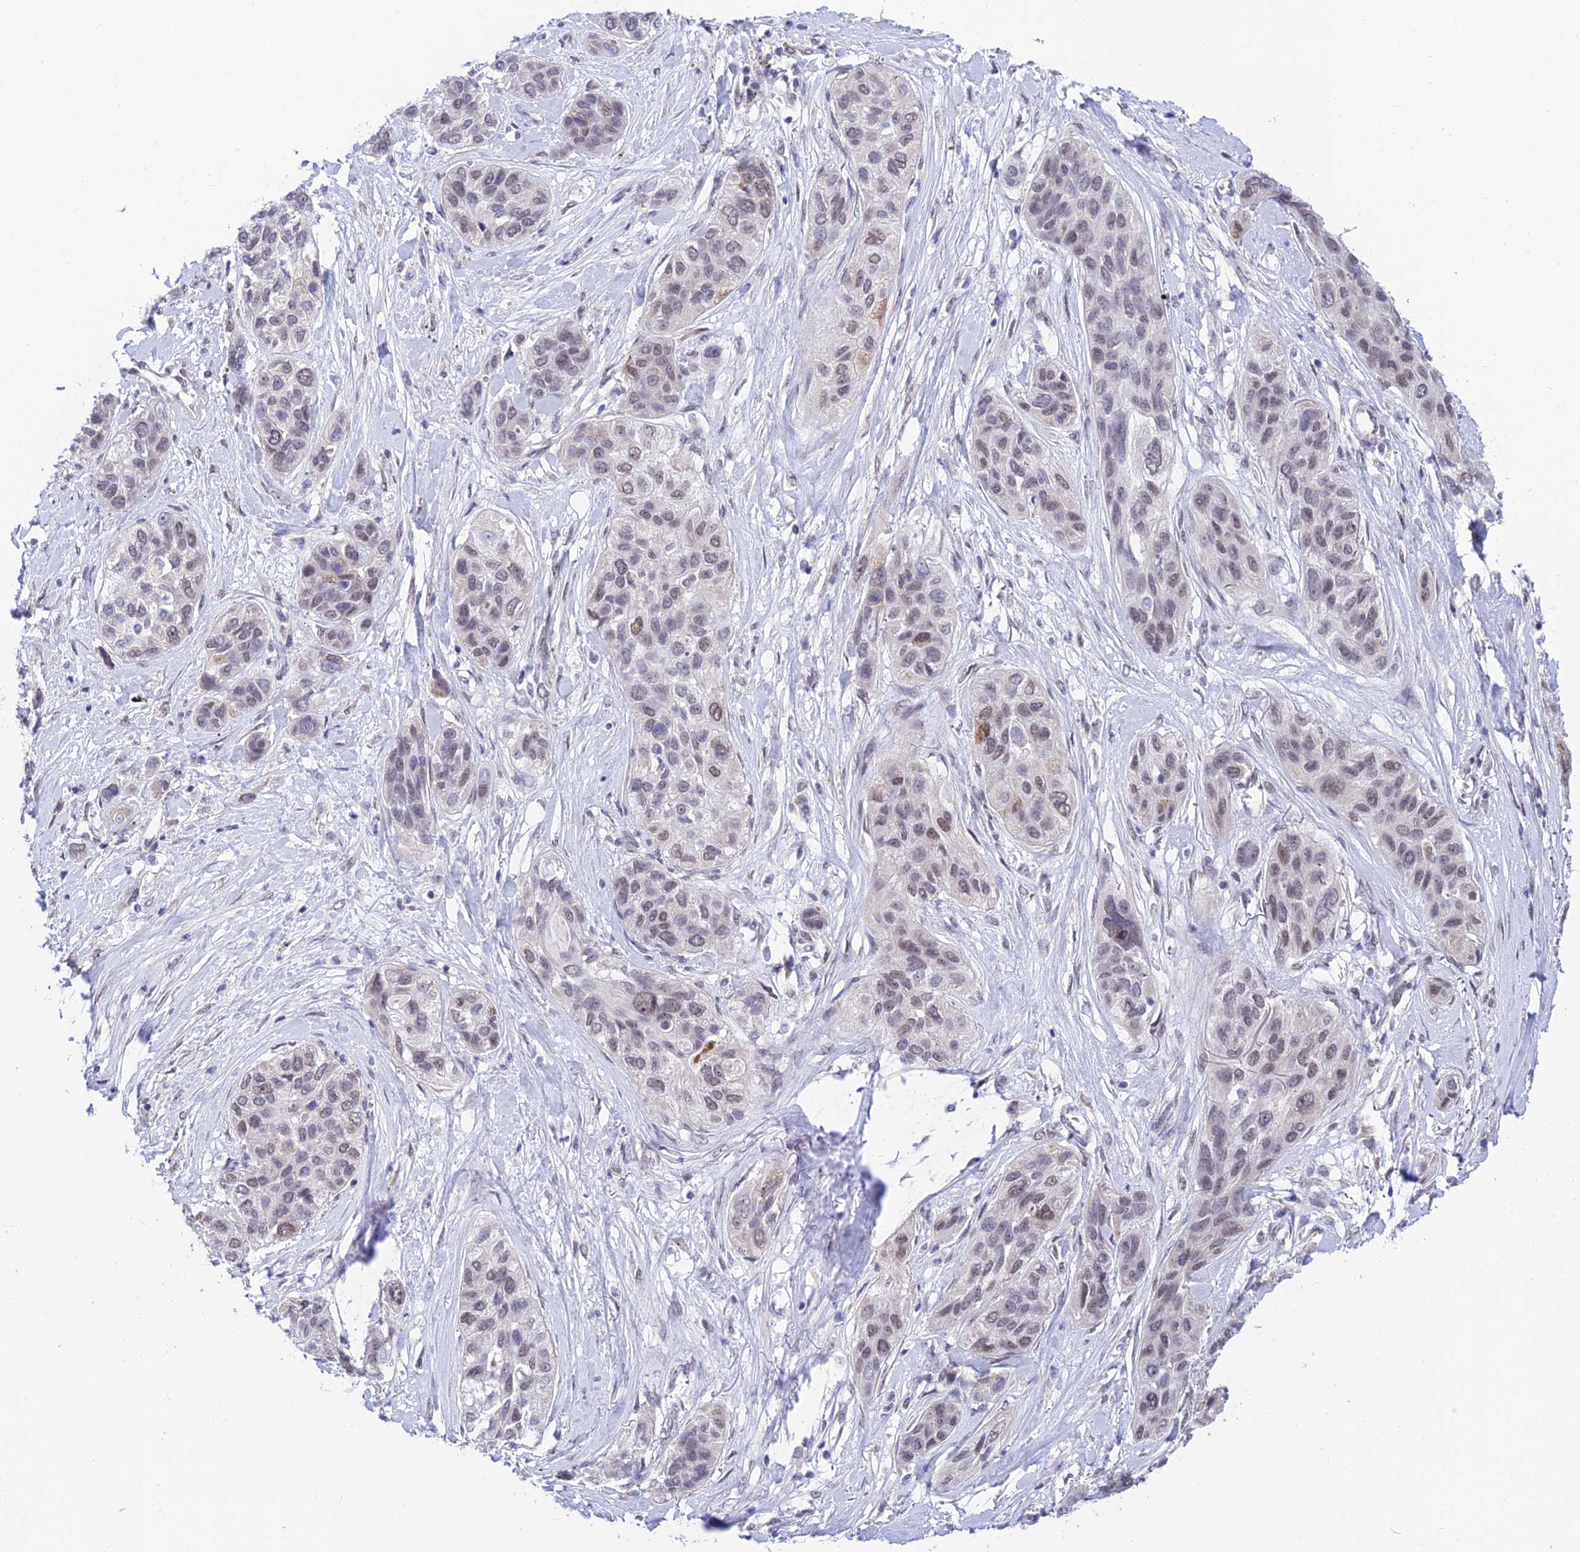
{"staining": {"intensity": "weak", "quantity": "25%-75%", "location": "nuclear"}, "tissue": "lung cancer", "cell_type": "Tumor cells", "image_type": "cancer", "snomed": [{"axis": "morphology", "description": "Squamous cell carcinoma, NOS"}, {"axis": "topography", "description": "Lung"}], "caption": "Weak nuclear positivity is present in about 25%-75% of tumor cells in lung cancer. (brown staining indicates protein expression, while blue staining denotes nuclei).", "gene": "C2orf49", "patient": {"sex": "female", "age": 70}}